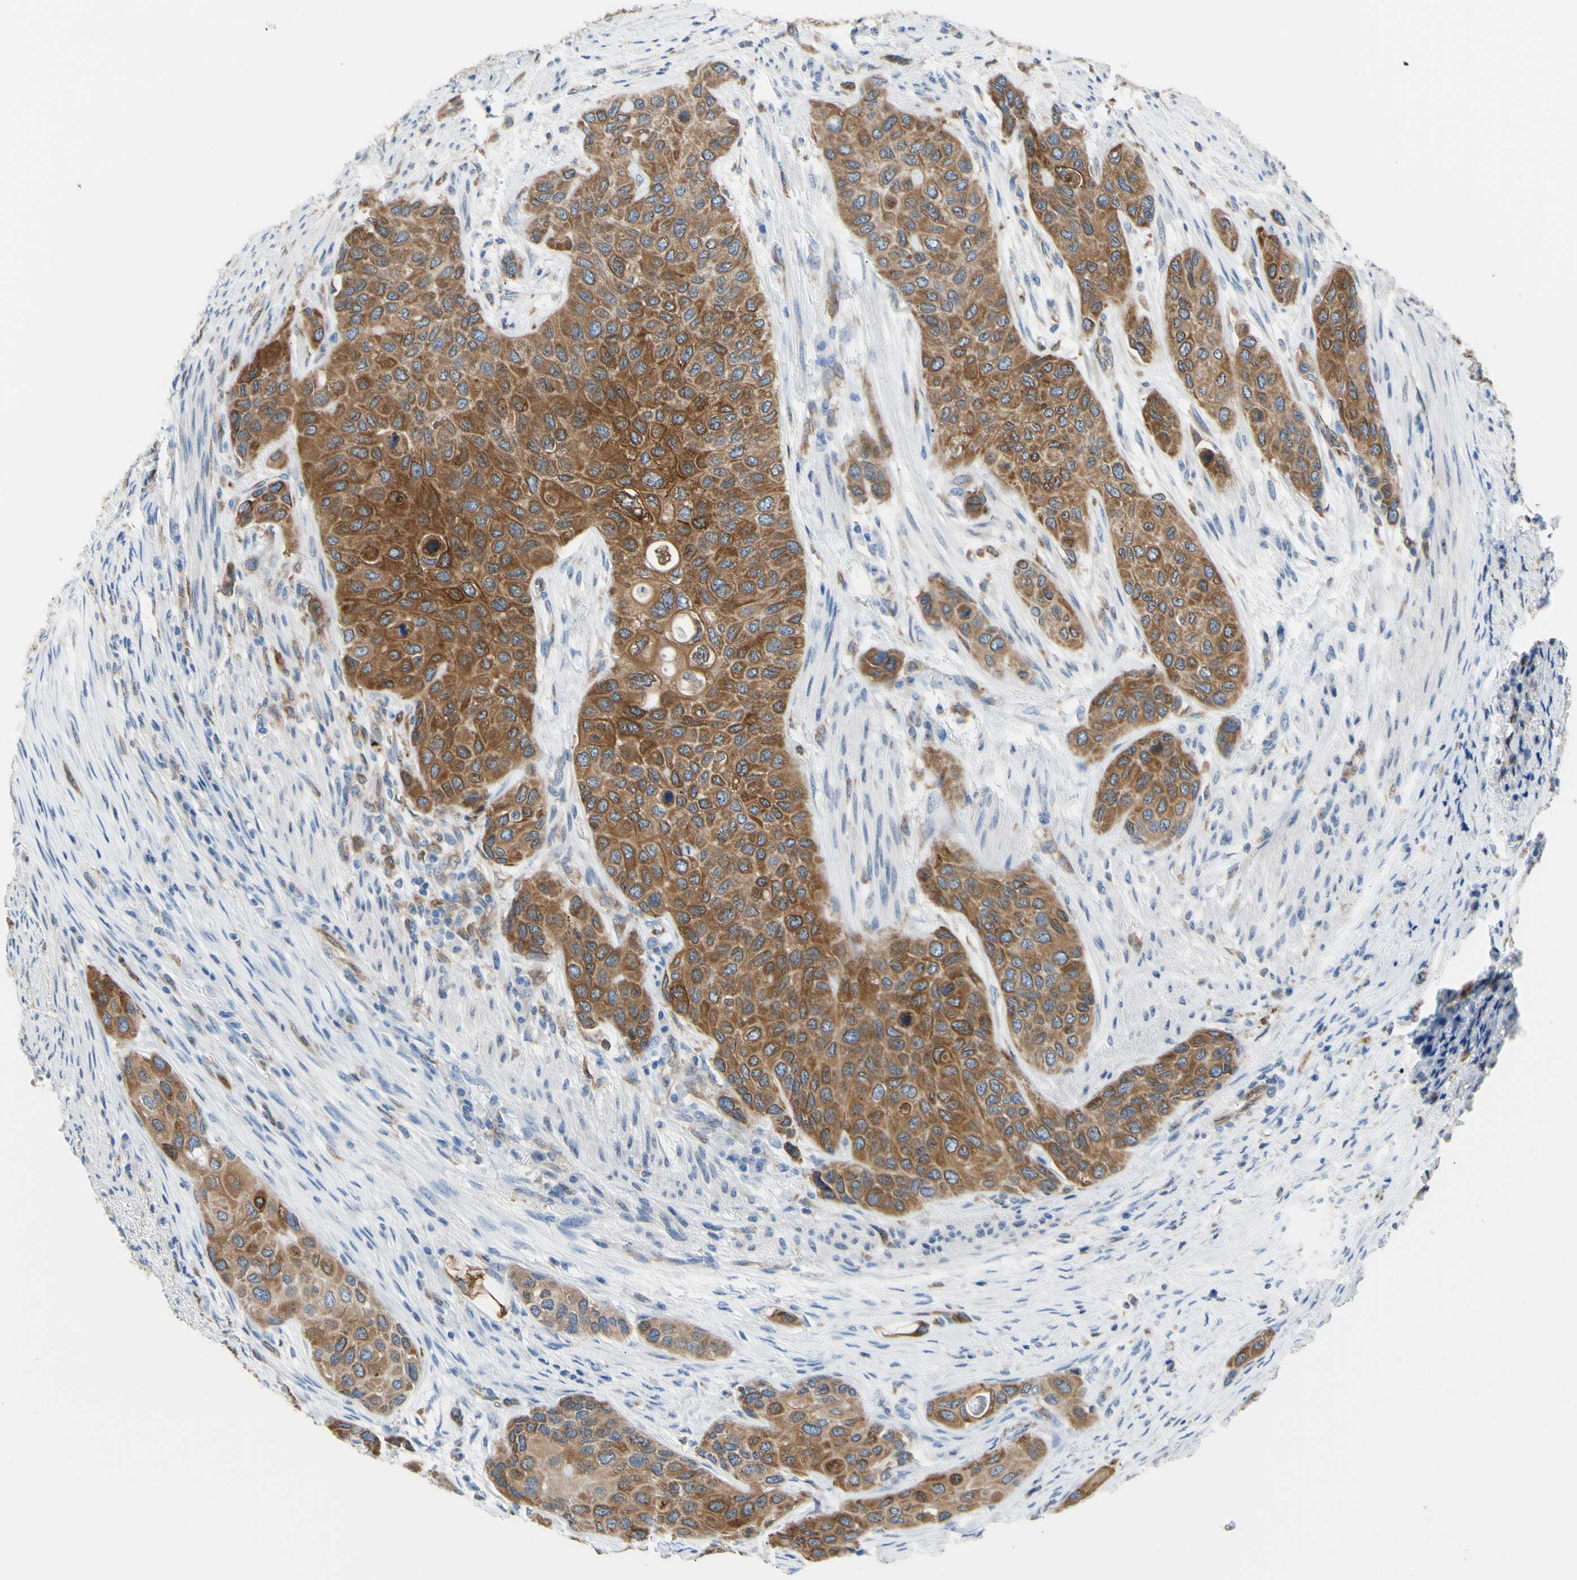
{"staining": {"intensity": "strong", "quantity": ">75%", "location": "cytoplasmic/membranous"}, "tissue": "urothelial cancer", "cell_type": "Tumor cells", "image_type": "cancer", "snomed": [{"axis": "morphology", "description": "Urothelial carcinoma, High grade"}, {"axis": "topography", "description": "Urinary bladder"}], "caption": "Immunohistochemical staining of urothelial cancer reveals high levels of strong cytoplasmic/membranous staining in approximately >75% of tumor cells. The staining is performed using DAB (3,3'-diaminobenzidine) brown chromogen to label protein expression. The nuclei are counter-stained blue using hematoxylin.", "gene": "MGST2", "patient": {"sex": "female", "age": 56}}